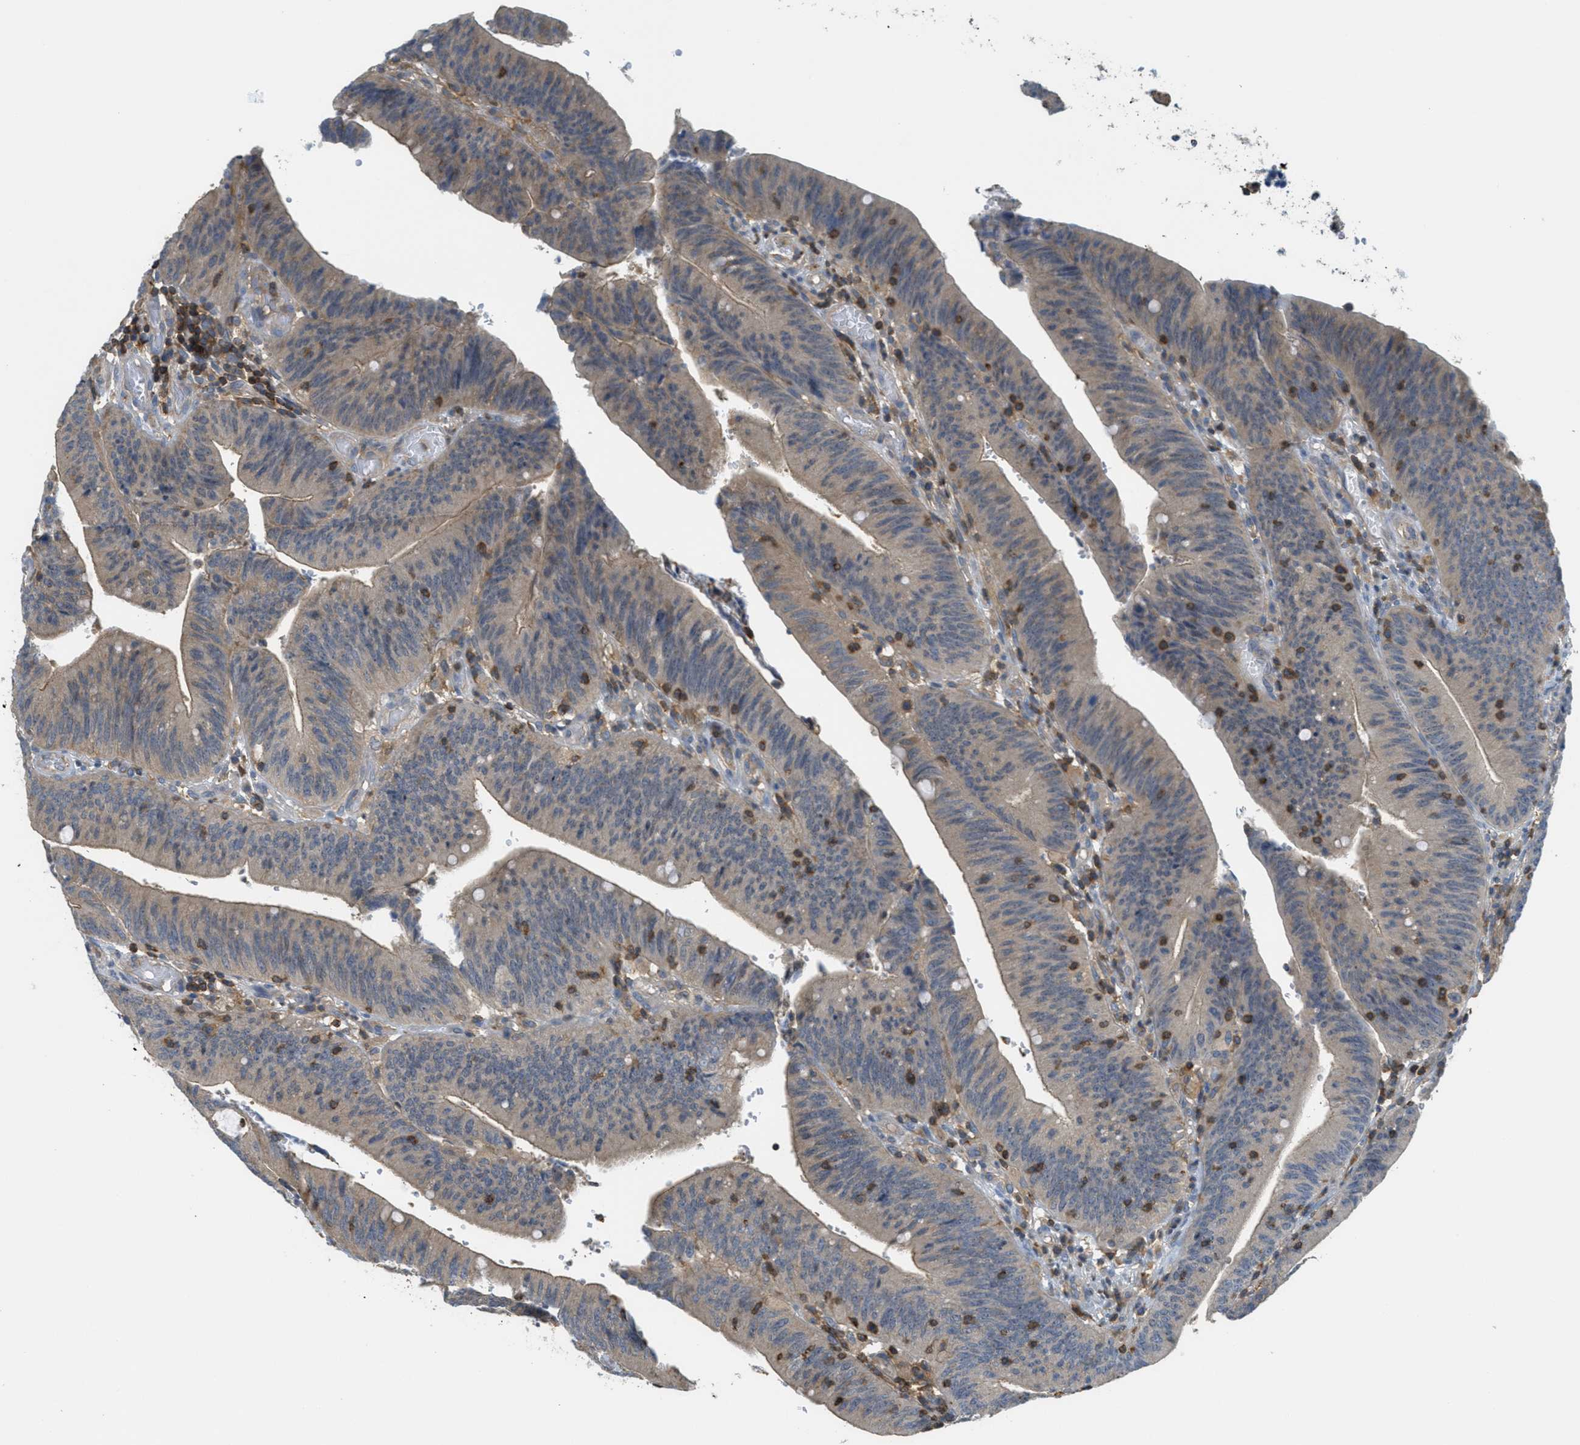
{"staining": {"intensity": "weak", "quantity": ">75%", "location": "cytoplasmic/membranous"}, "tissue": "colorectal cancer", "cell_type": "Tumor cells", "image_type": "cancer", "snomed": [{"axis": "morphology", "description": "Normal tissue, NOS"}, {"axis": "morphology", "description": "Adenocarcinoma, NOS"}, {"axis": "topography", "description": "Rectum"}], "caption": "A low amount of weak cytoplasmic/membranous staining is seen in about >75% of tumor cells in colorectal cancer tissue.", "gene": "GRIK2", "patient": {"sex": "female", "age": 66}}